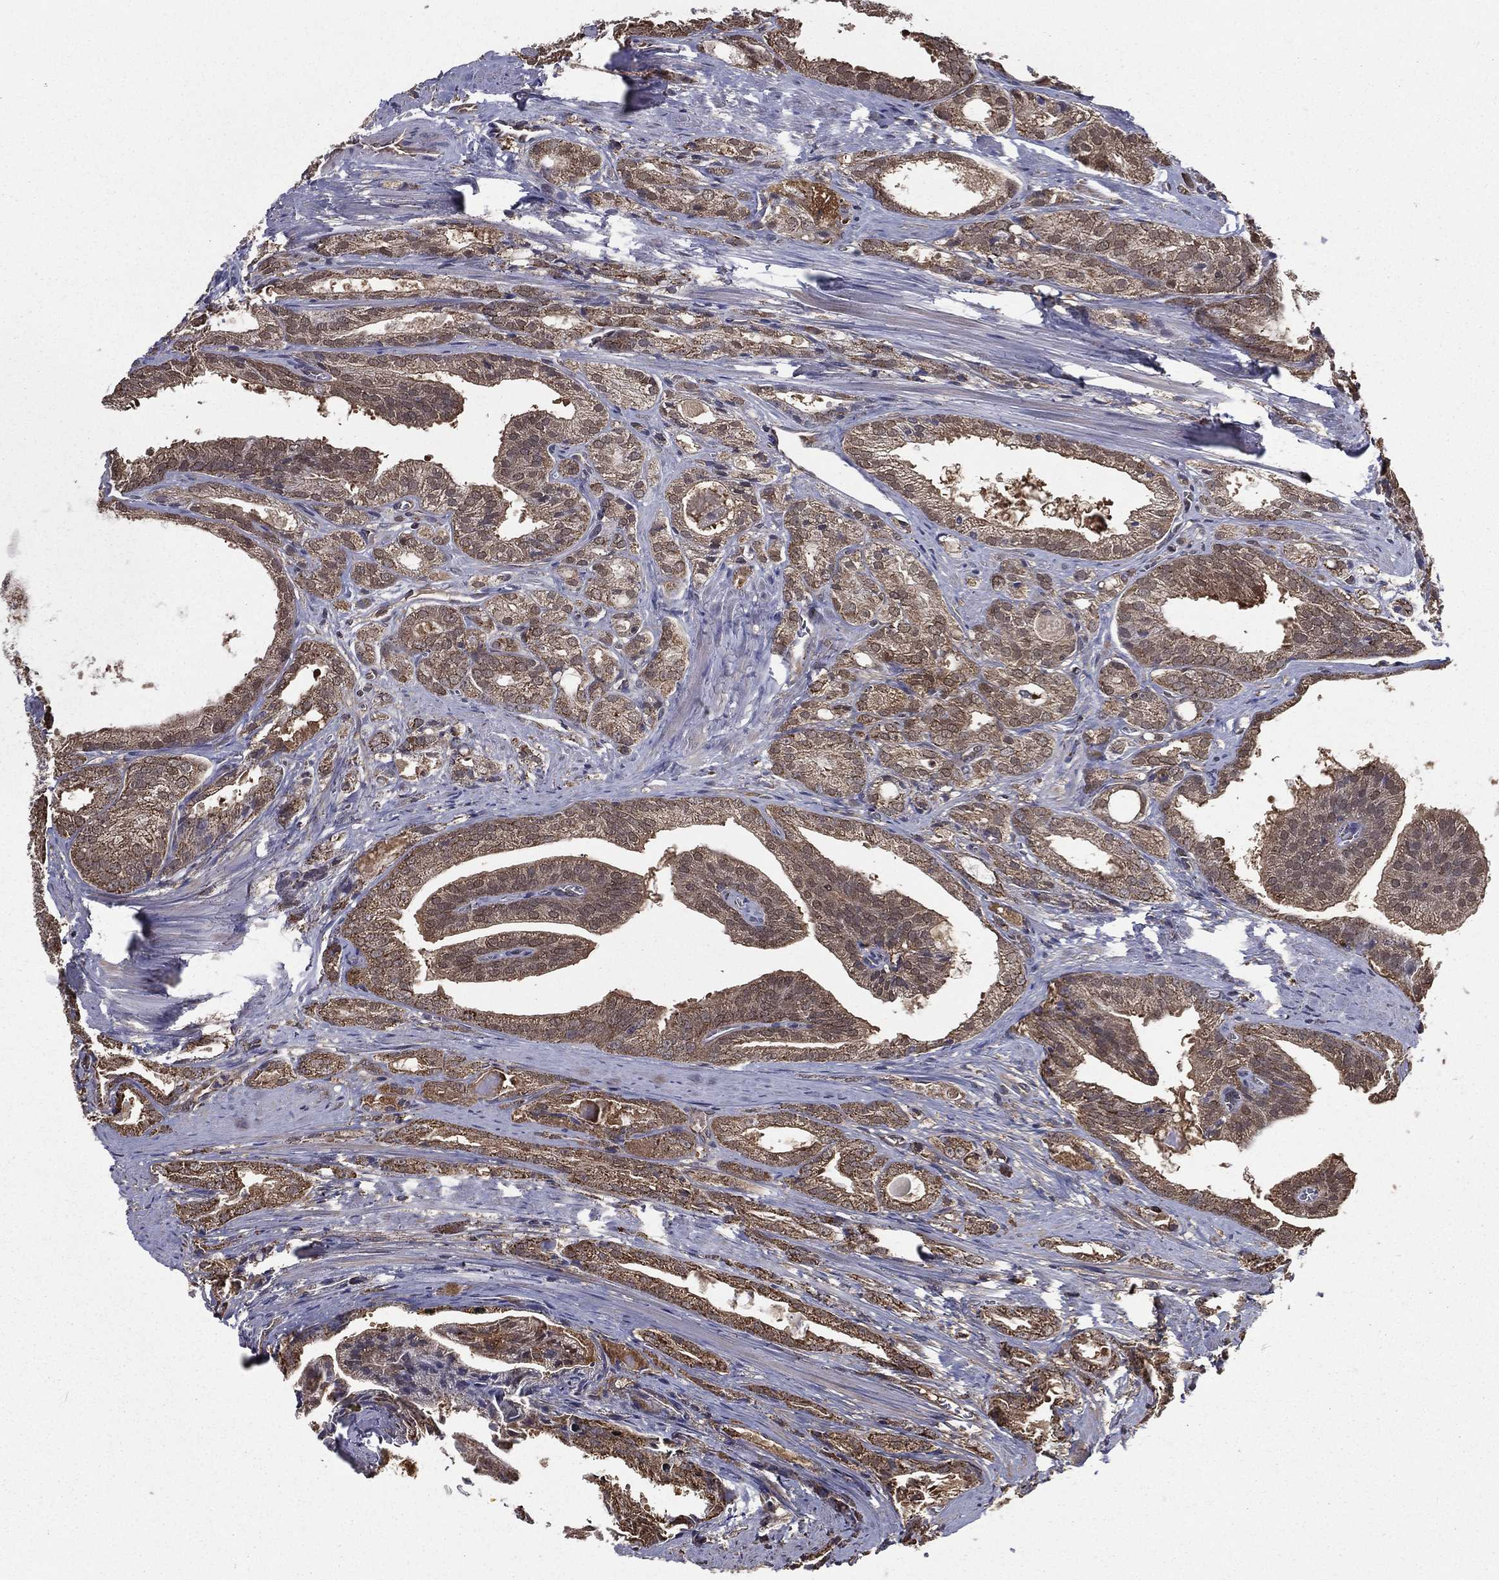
{"staining": {"intensity": "moderate", "quantity": ">75%", "location": "cytoplasmic/membranous"}, "tissue": "prostate cancer", "cell_type": "Tumor cells", "image_type": "cancer", "snomed": [{"axis": "morphology", "description": "Adenocarcinoma, NOS"}, {"axis": "morphology", "description": "Adenocarcinoma, High grade"}, {"axis": "topography", "description": "Prostate"}], "caption": "Moderate cytoplasmic/membranous expression is identified in approximately >75% of tumor cells in prostate cancer.", "gene": "RIGI", "patient": {"sex": "male", "age": 70}}